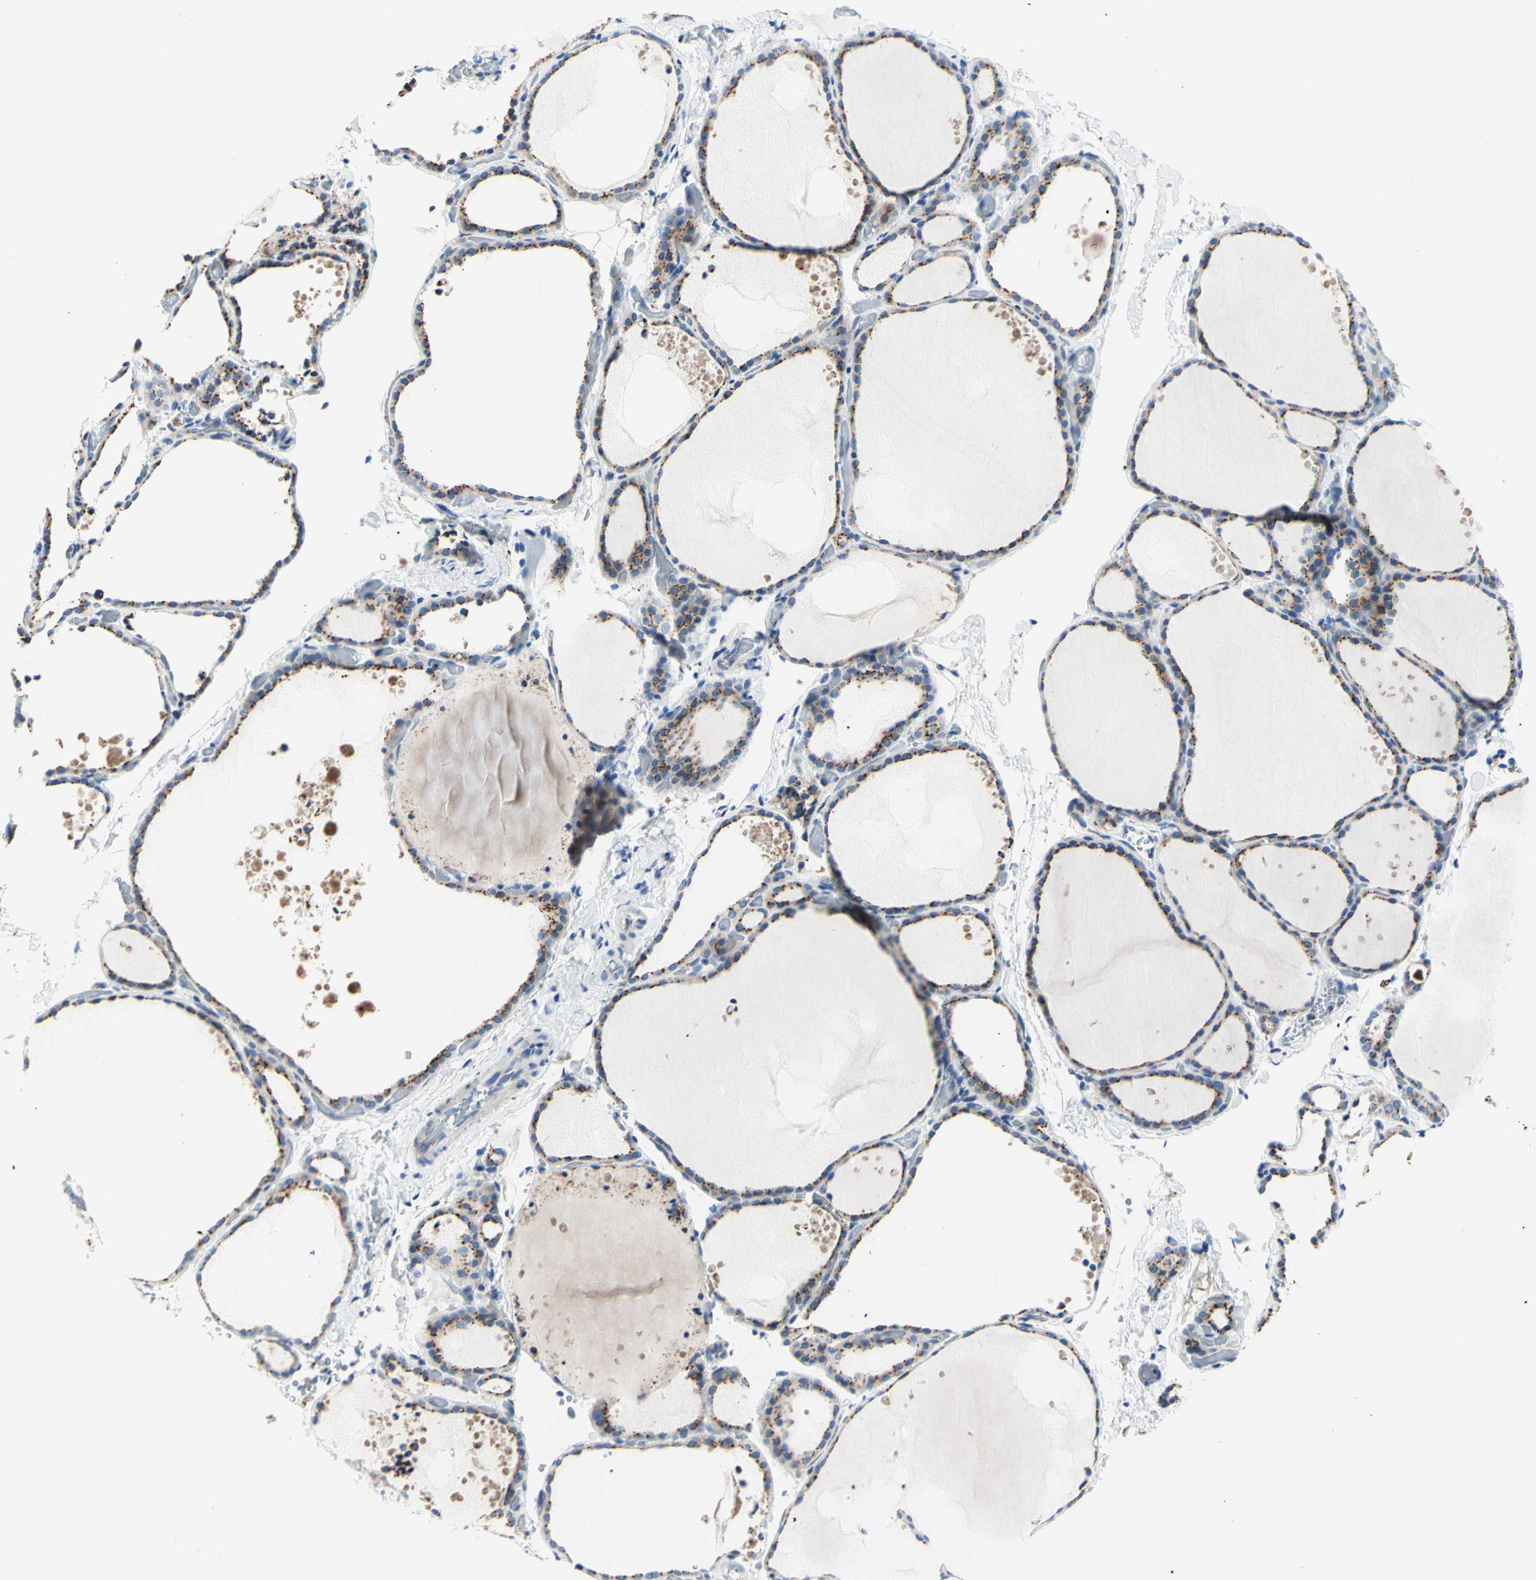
{"staining": {"intensity": "weak", "quantity": "25%-75%", "location": "cytoplasmic/membranous"}, "tissue": "thyroid gland", "cell_type": "Glandular cells", "image_type": "normal", "snomed": [{"axis": "morphology", "description": "Normal tissue, NOS"}, {"axis": "topography", "description": "Thyroid gland"}], "caption": "An image of human thyroid gland stained for a protein exhibits weak cytoplasmic/membranous brown staining in glandular cells. Immunohistochemistry stains the protein in brown and the nuclei are stained blue.", "gene": "GALNT2", "patient": {"sex": "female", "age": 44}}